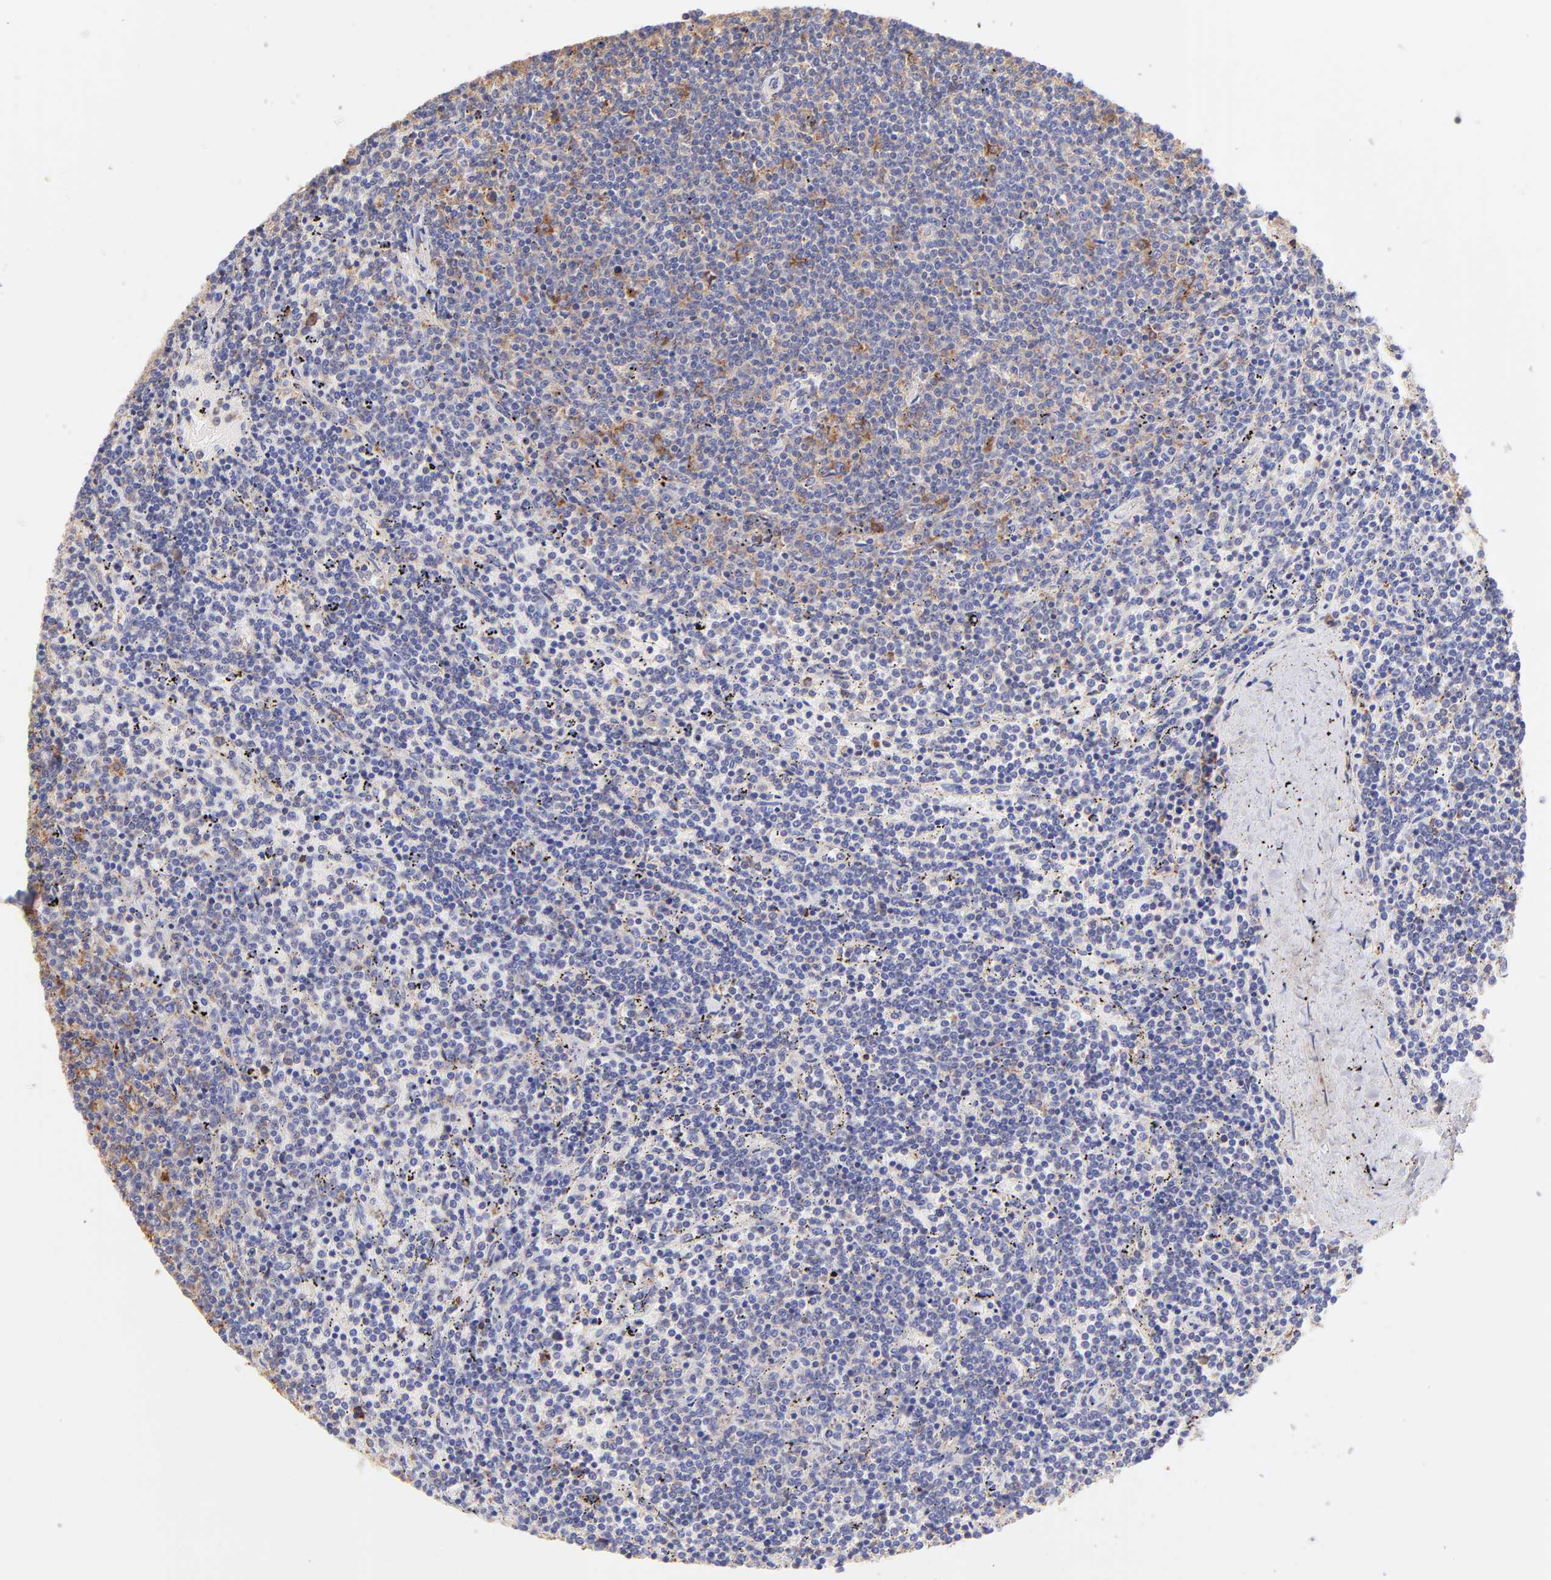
{"staining": {"intensity": "moderate", "quantity": "<25%", "location": "cytoplasmic/membranous"}, "tissue": "lymphoma", "cell_type": "Tumor cells", "image_type": "cancer", "snomed": [{"axis": "morphology", "description": "Malignant lymphoma, non-Hodgkin's type, Low grade"}, {"axis": "topography", "description": "Spleen"}], "caption": "A photomicrograph of lymphoma stained for a protein displays moderate cytoplasmic/membranous brown staining in tumor cells. (Stains: DAB (3,3'-diaminobenzidine) in brown, nuclei in blue, Microscopy: brightfield microscopy at high magnification).", "gene": "RPL30", "patient": {"sex": "female", "age": 50}}